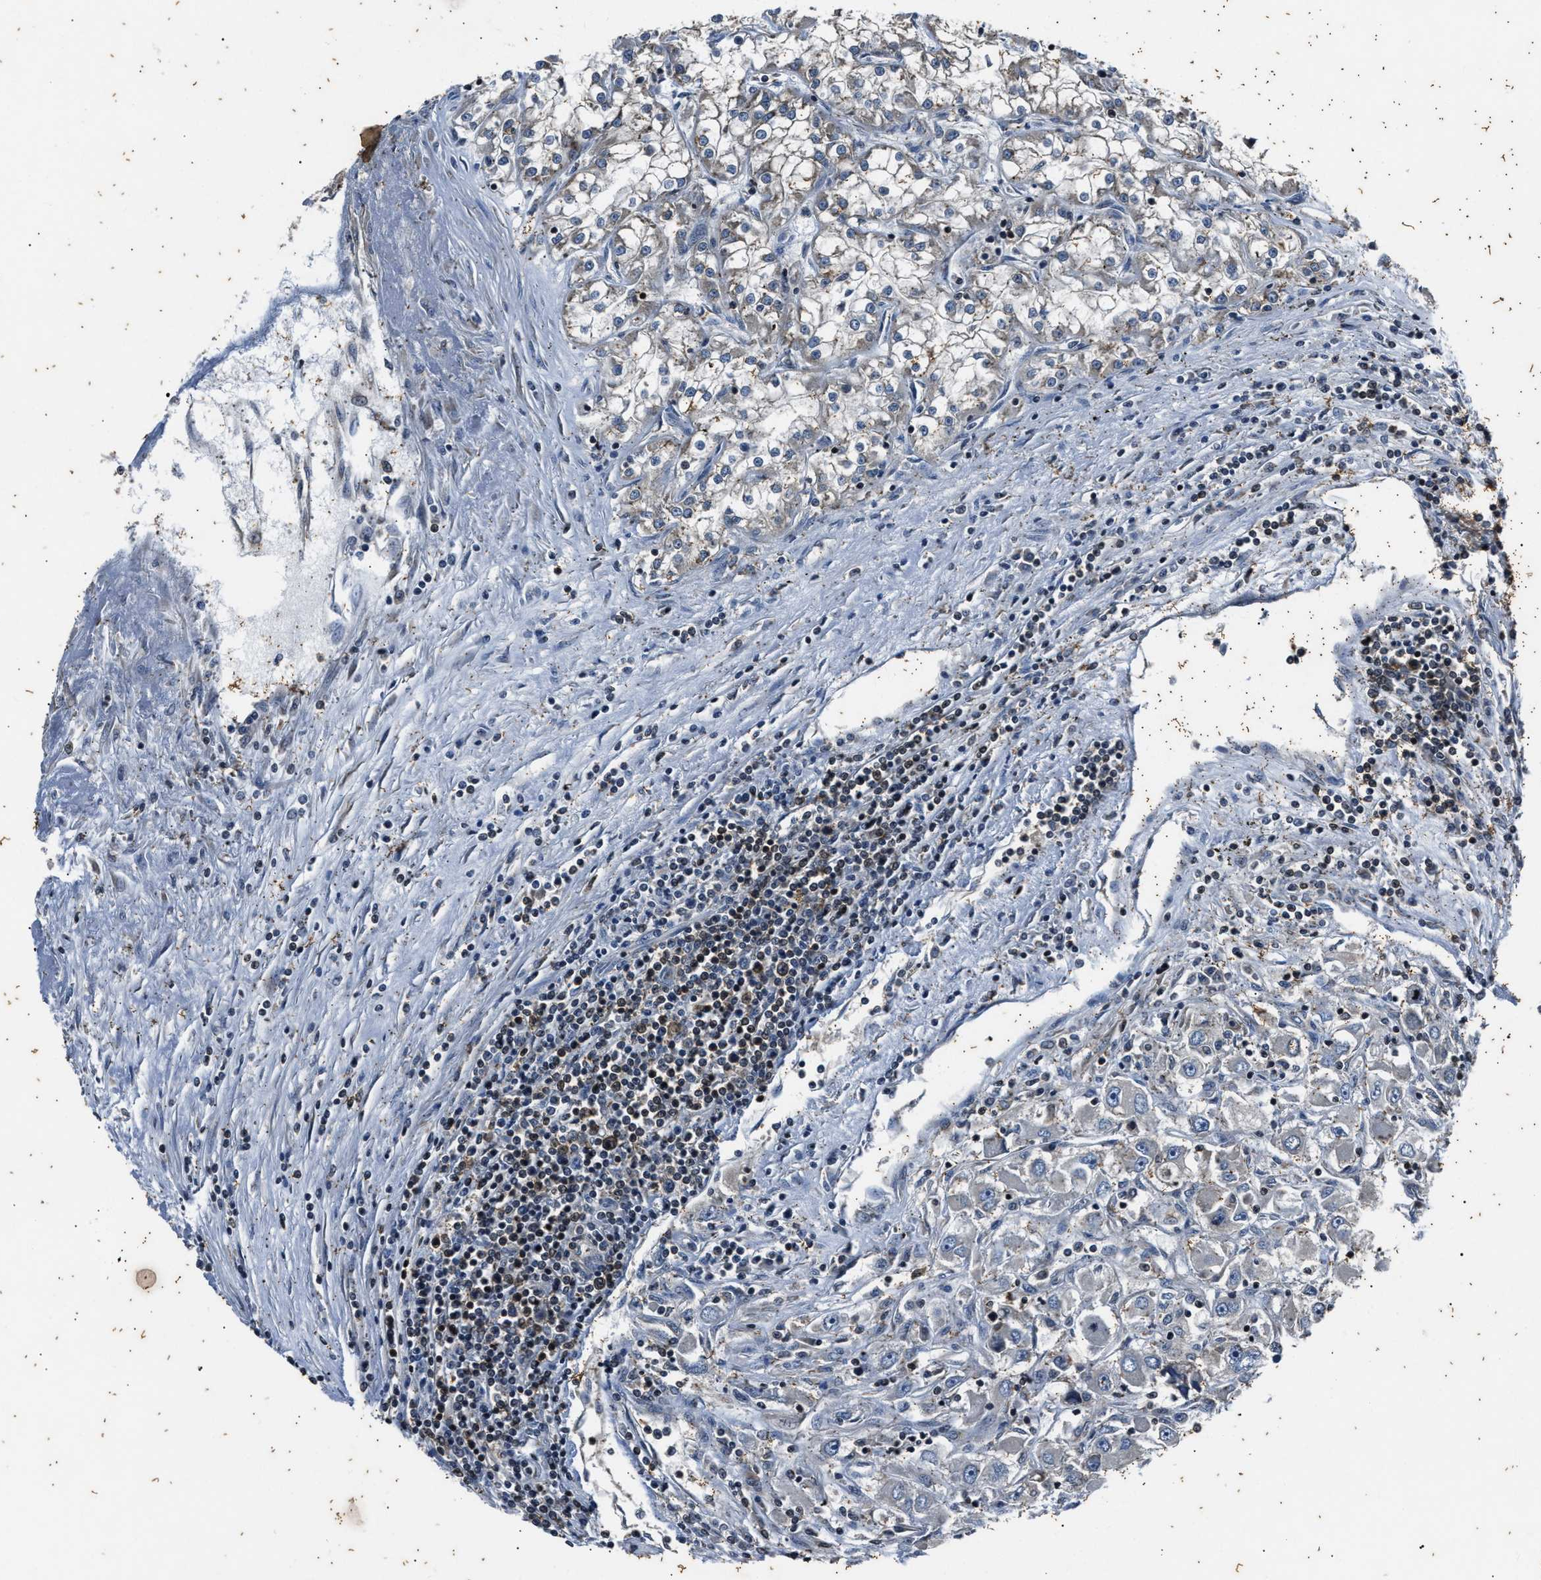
{"staining": {"intensity": "negative", "quantity": "none", "location": "none"}, "tissue": "renal cancer", "cell_type": "Tumor cells", "image_type": "cancer", "snomed": [{"axis": "morphology", "description": "Adenocarcinoma, NOS"}, {"axis": "topography", "description": "Kidney"}], "caption": "Immunohistochemistry image of renal adenocarcinoma stained for a protein (brown), which shows no staining in tumor cells.", "gene": "PTPN7", "patient": {"sex": "female", "age": 52}}